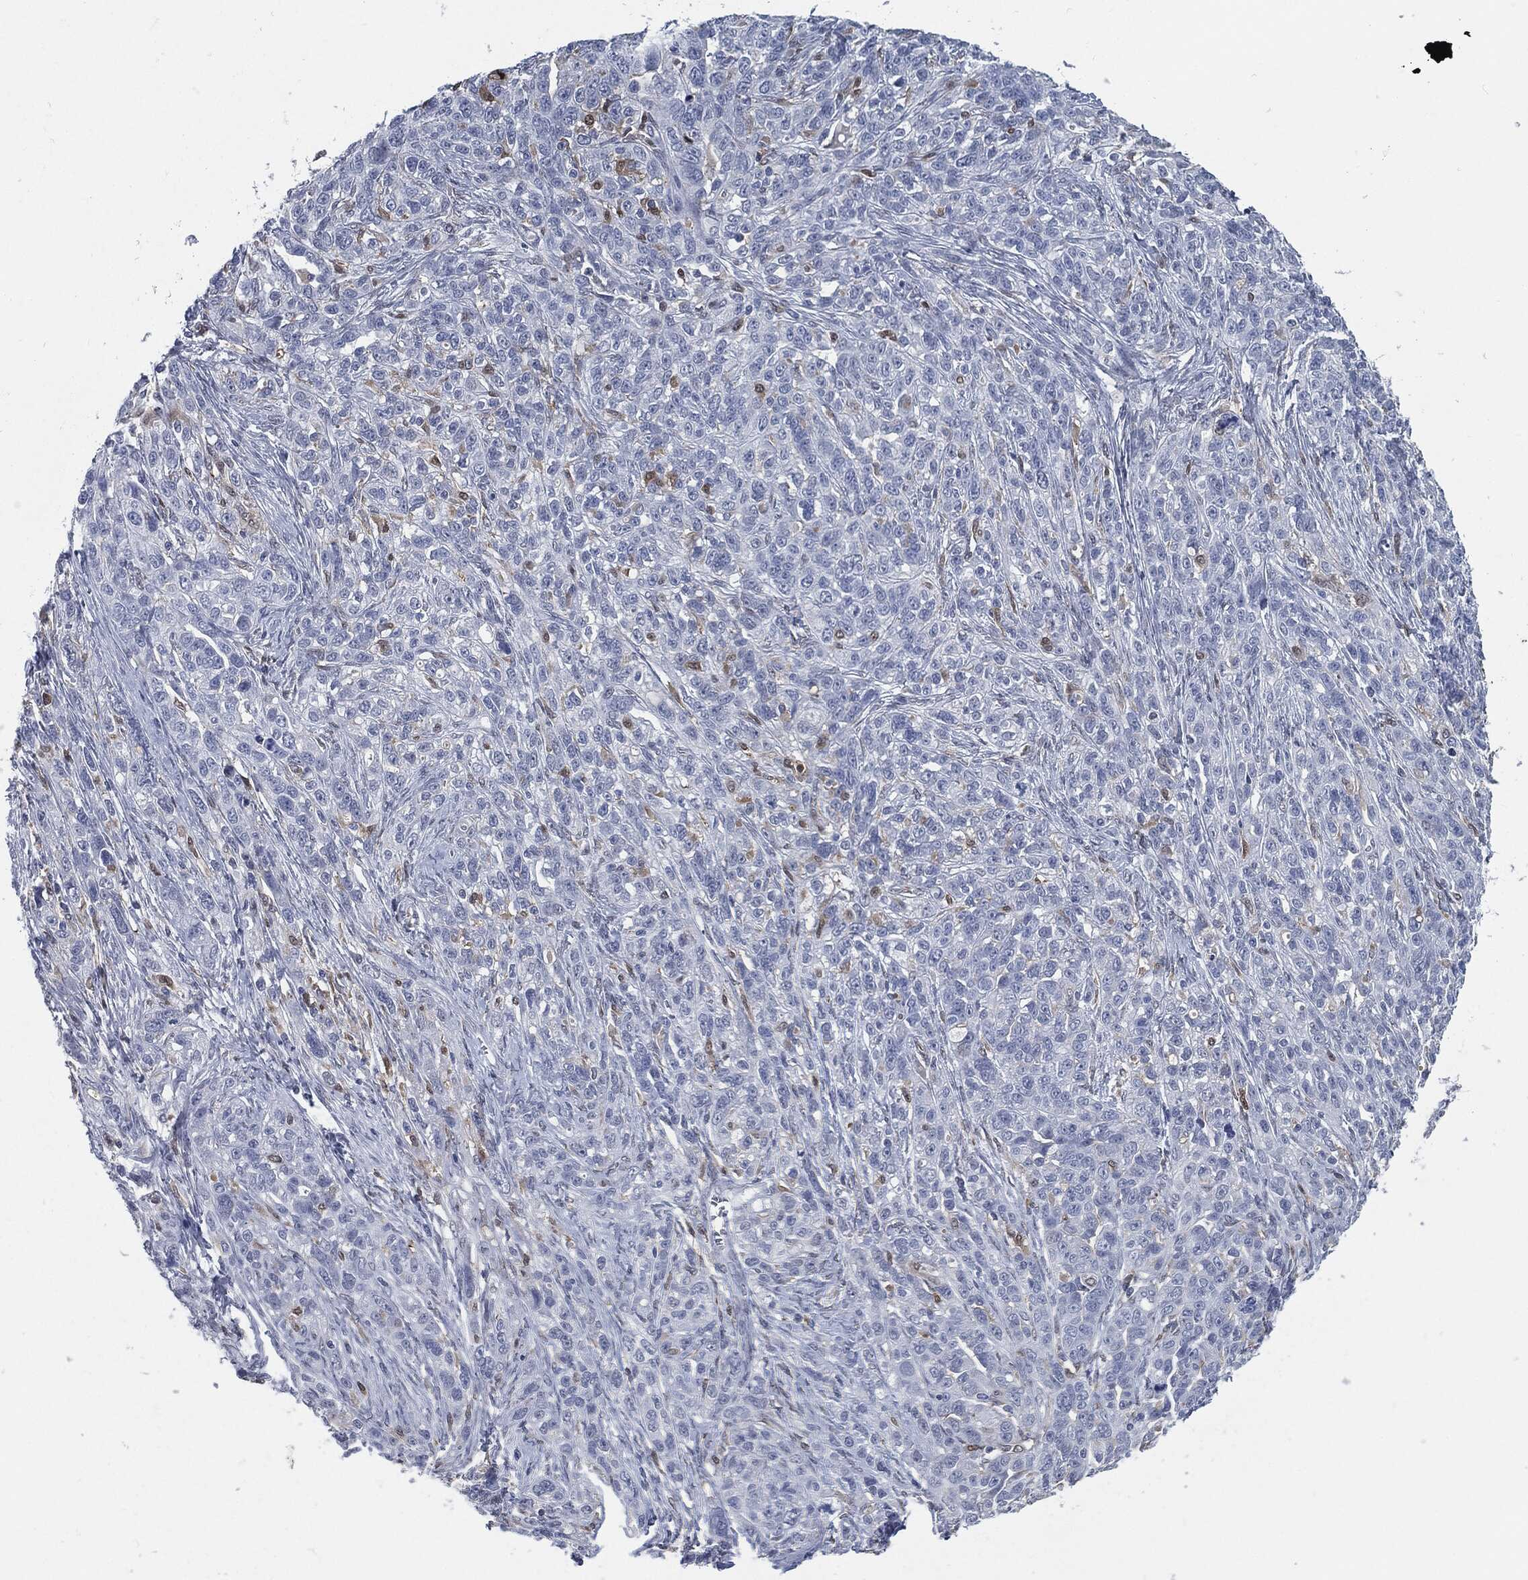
{"staining": {"intensity": "negative", "quantity": "none", "location": "none"}, "tissue": "ovarian cancer", "cell_type": "Tumor cells", "image_type": "cancer", "snomed": [{"axis": "morphology", "description": "Cystadenocarcinoma, serous, NOS"}, {"axis": "topography", "description": "Ovary"}], "caption": "IHC micrograph of human ovarian serous cystadenocarcinoma stained for a protein (brown), which exhibits no expression in tumor cells. (IHC, brightfield microscopy, high magnification).", "gene": "PROM1", "patient": {"sex": "female", "age": 71}}